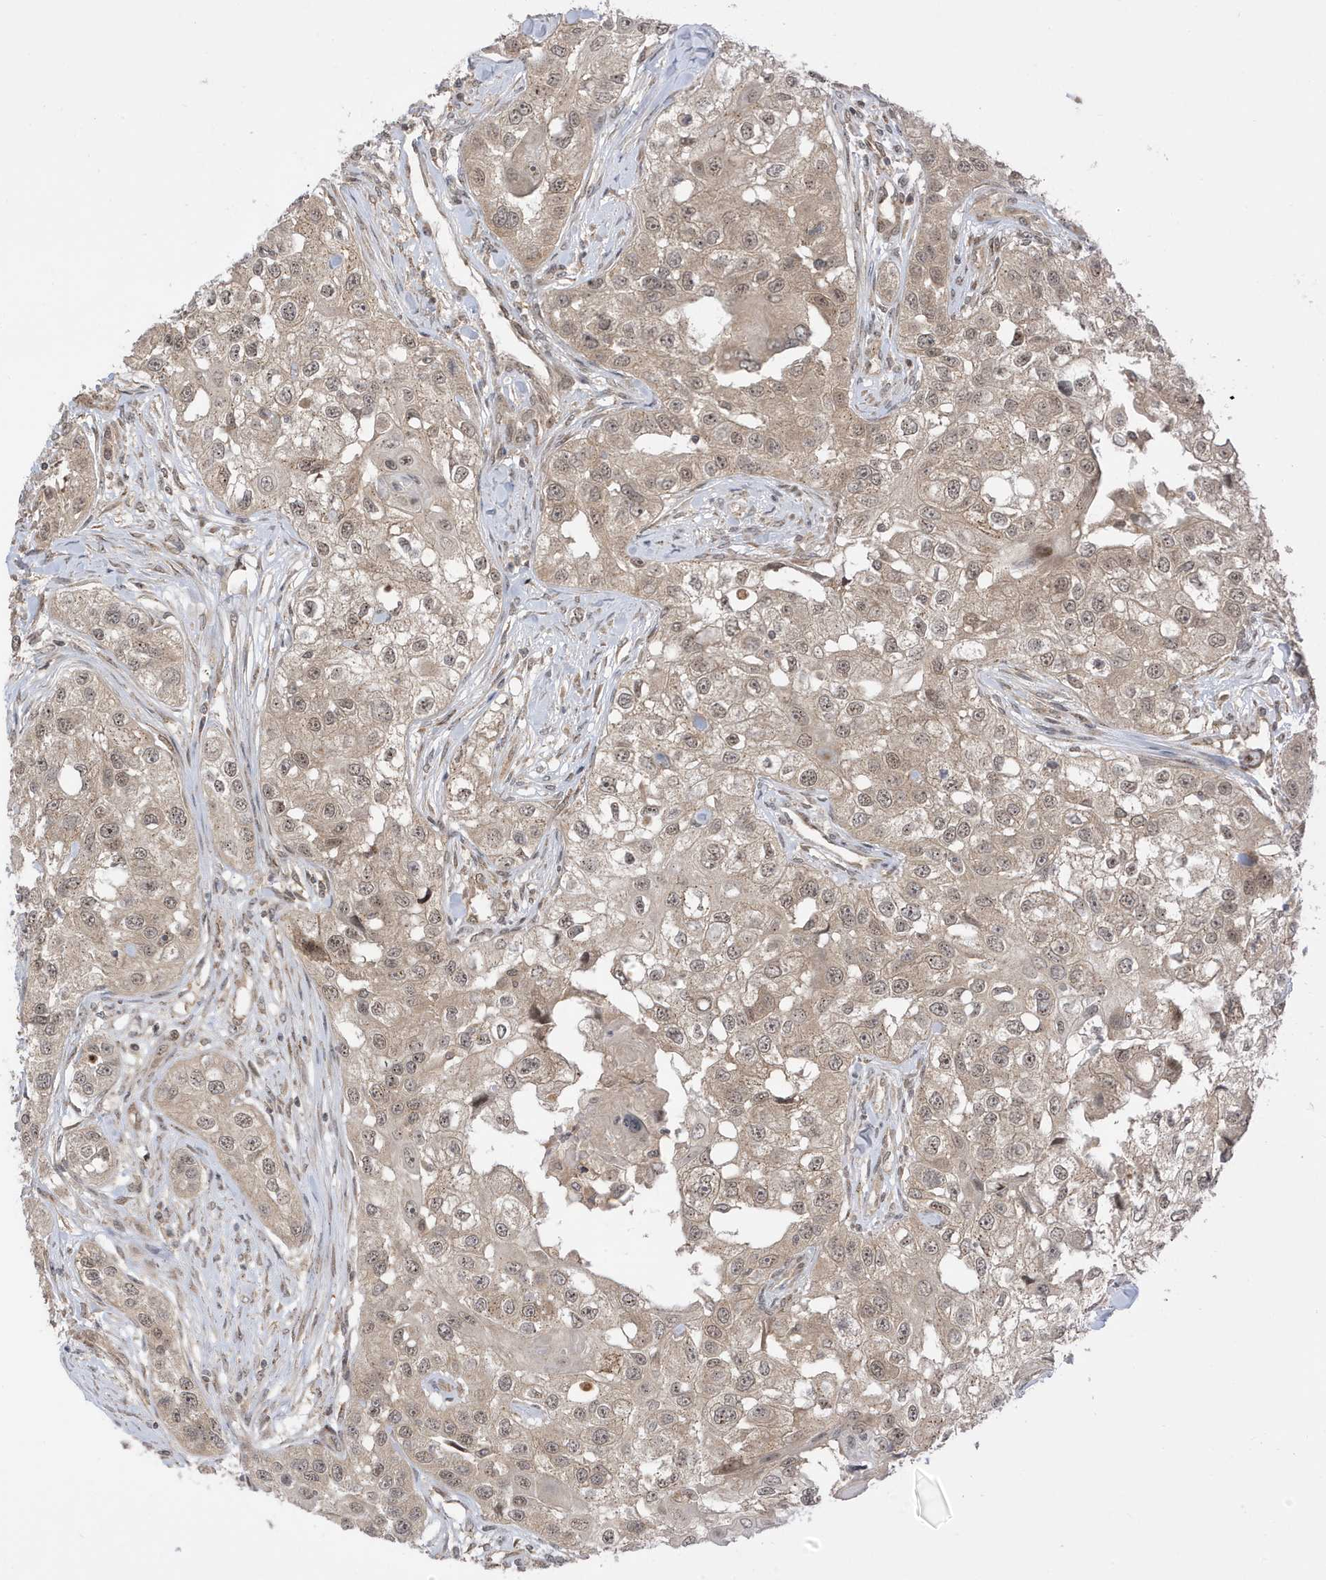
{"staining": {"intensity": "weak", "quantity": ">75%", "location": "cytoplasmic/membranous,nuclear"}, "tissue": "head and neck cancer", "cell_type": "Tumor cells", "image_type": "cancer", "snomed": [{"axis": "morphology", "description": "Normal tissue, NOS"}, {"axis": "morphology", "description": "Squamous cell carcinoma, NOS"}, {"axis": "topography", "description": "Skeletal muscle"}, {"axis": "topography", "description": "Head-Neck"}], "caption": "Immunohistochemistry (IHC) (DAB (3,3'-diaminobenzidine)) staining of human head and neck squamous cell carcinoma demonstrates weak cytoplasmic/membranous and nuclear protein staining in approximately >75% of tumor cells.", "gene": "TAB3", "patient": {"sex": "male", "age": 51}}